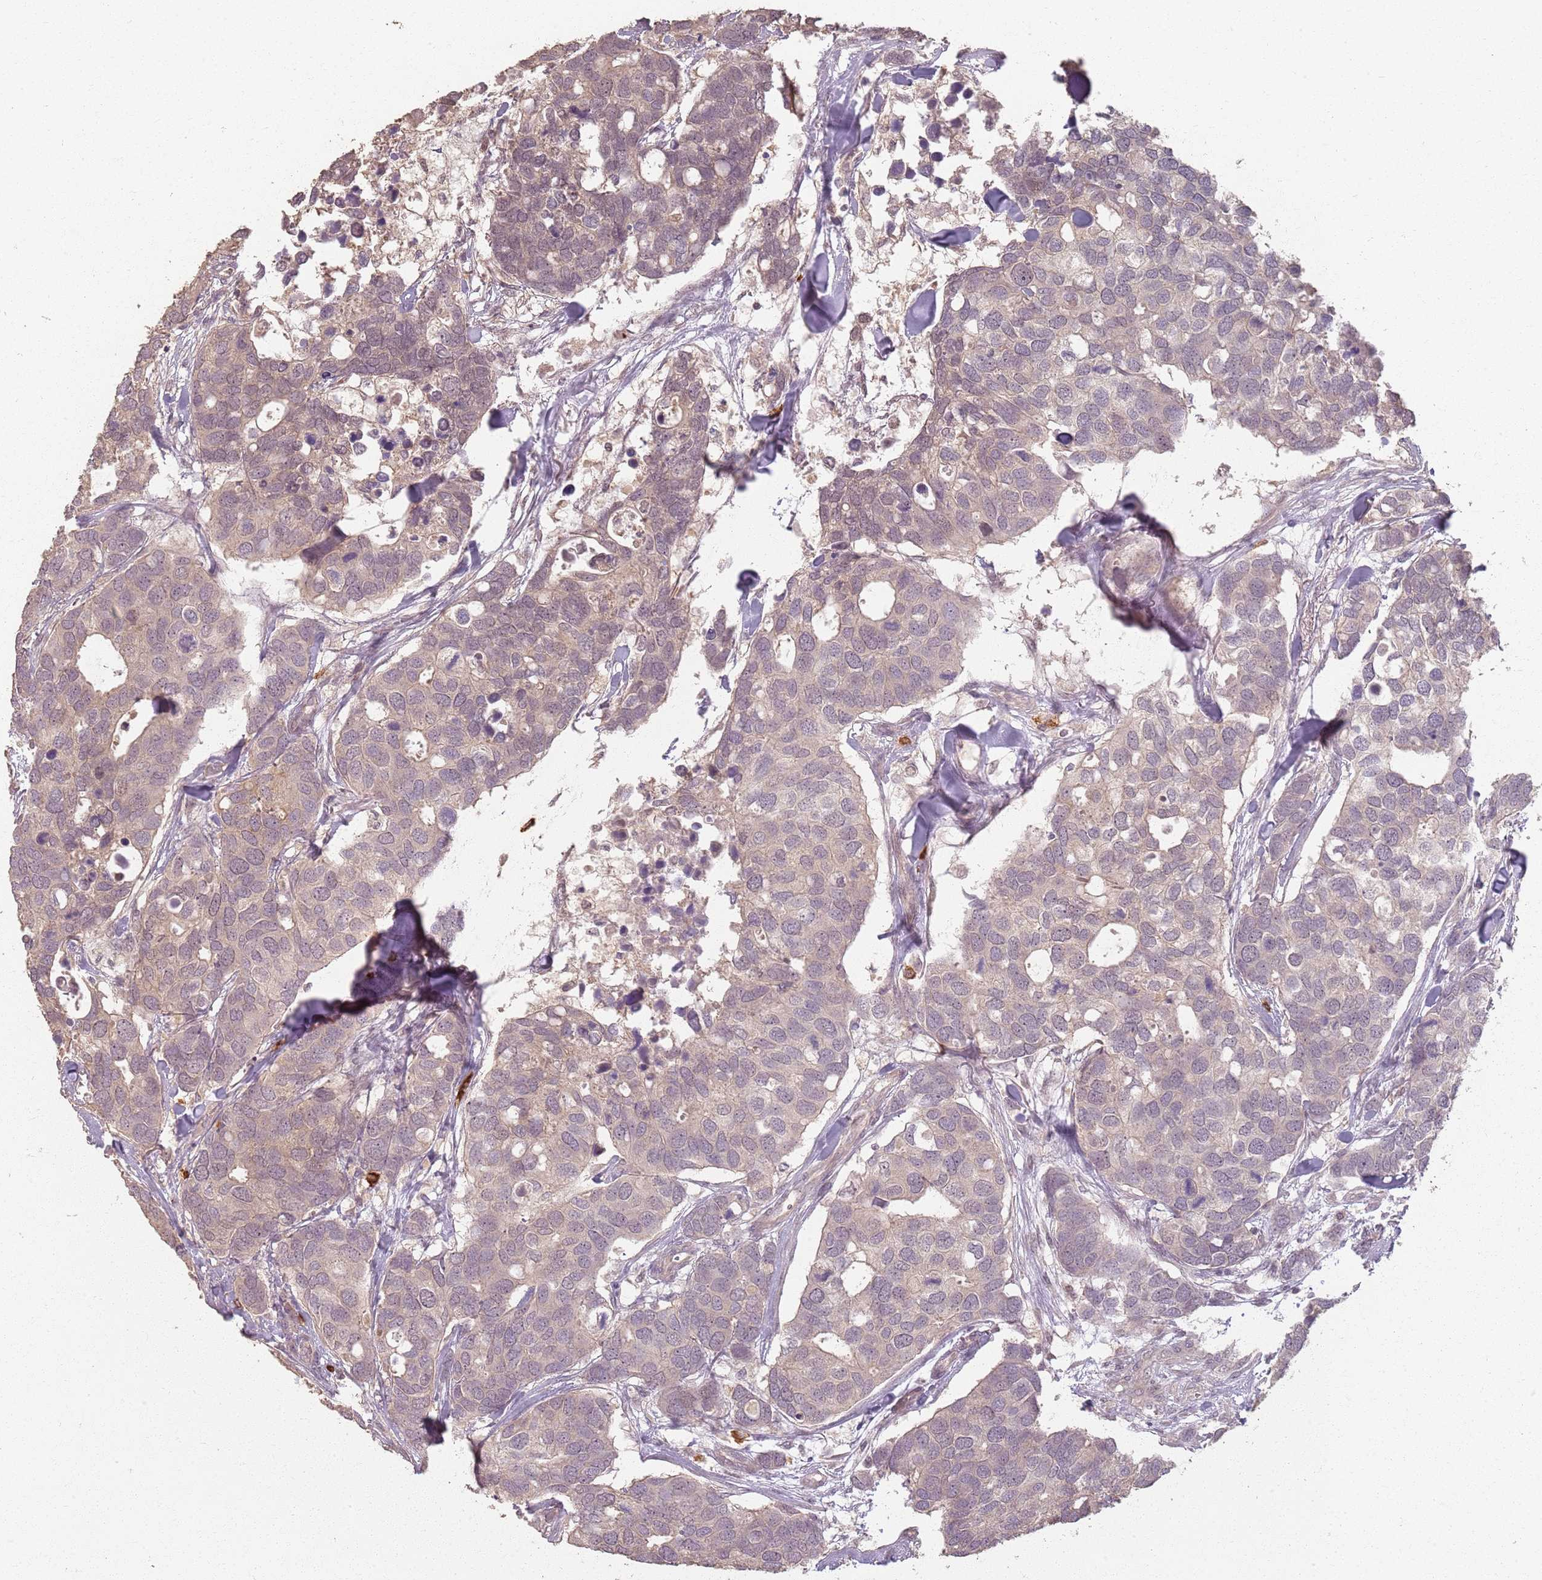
{"staining": {"intensity": "weak", "quantity": ">75%", "location": "cytoplasmic/membranous"}, "tissue": "breast cancer", "cell_type": "Tumor cells", "image_type": "cancer", "snomed": [{"axis": "morphology", "description": "Duct carcinoma"}, {"axis": "topography", "description": "Breast"}], "caption": "IHC of human intraductal carcinoma (breast) exhibits low levels of weak cytoplasmic/membranous staining in about >75% of tumor cells.", "gene": "CCDC168", "patient": {"sex": "female", "age": 83}}